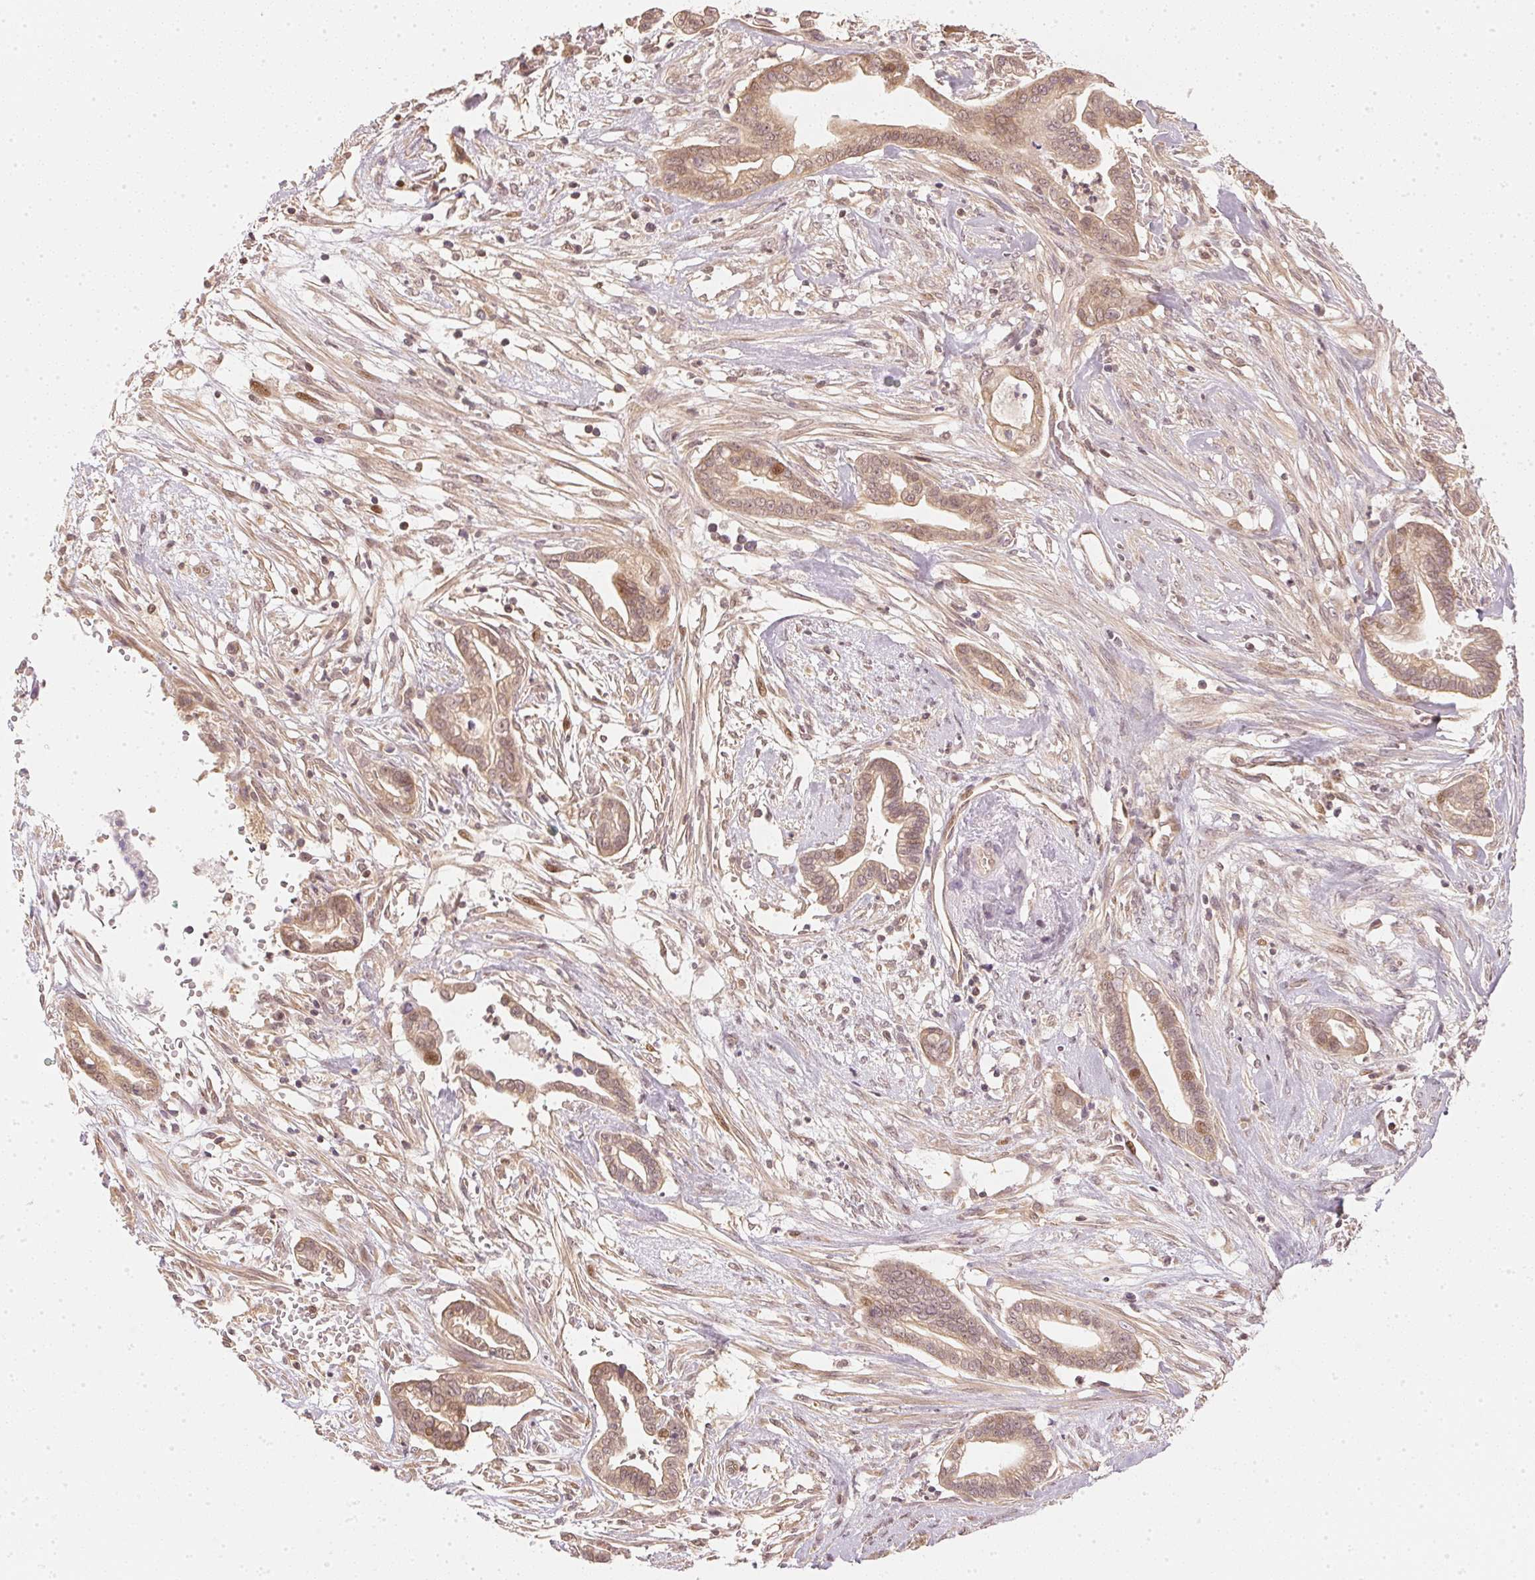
{"staining": {"intensity": "weak", "quantity": ">75%", "location": "cytoplasmic/membranous,nuclear"}, "tissue": "cervical cancer", "cell_type": "Tumor cells", "image_type": "cancer", "snomed": [{"axis": "morphology", "description": "Adenocarcinoma, NOS"}, {"axis": "topography", "description": "Cervix"}], "caption": "Adenocarcinoma (cervical) stained for a protein (brown) demonstrates weak cytoplasmic/membranous and nuclear positive staining in approximately >75% of tumor cells.", "gene": "UBE2L3", "patient": {"sex": "female", "age": 62}}